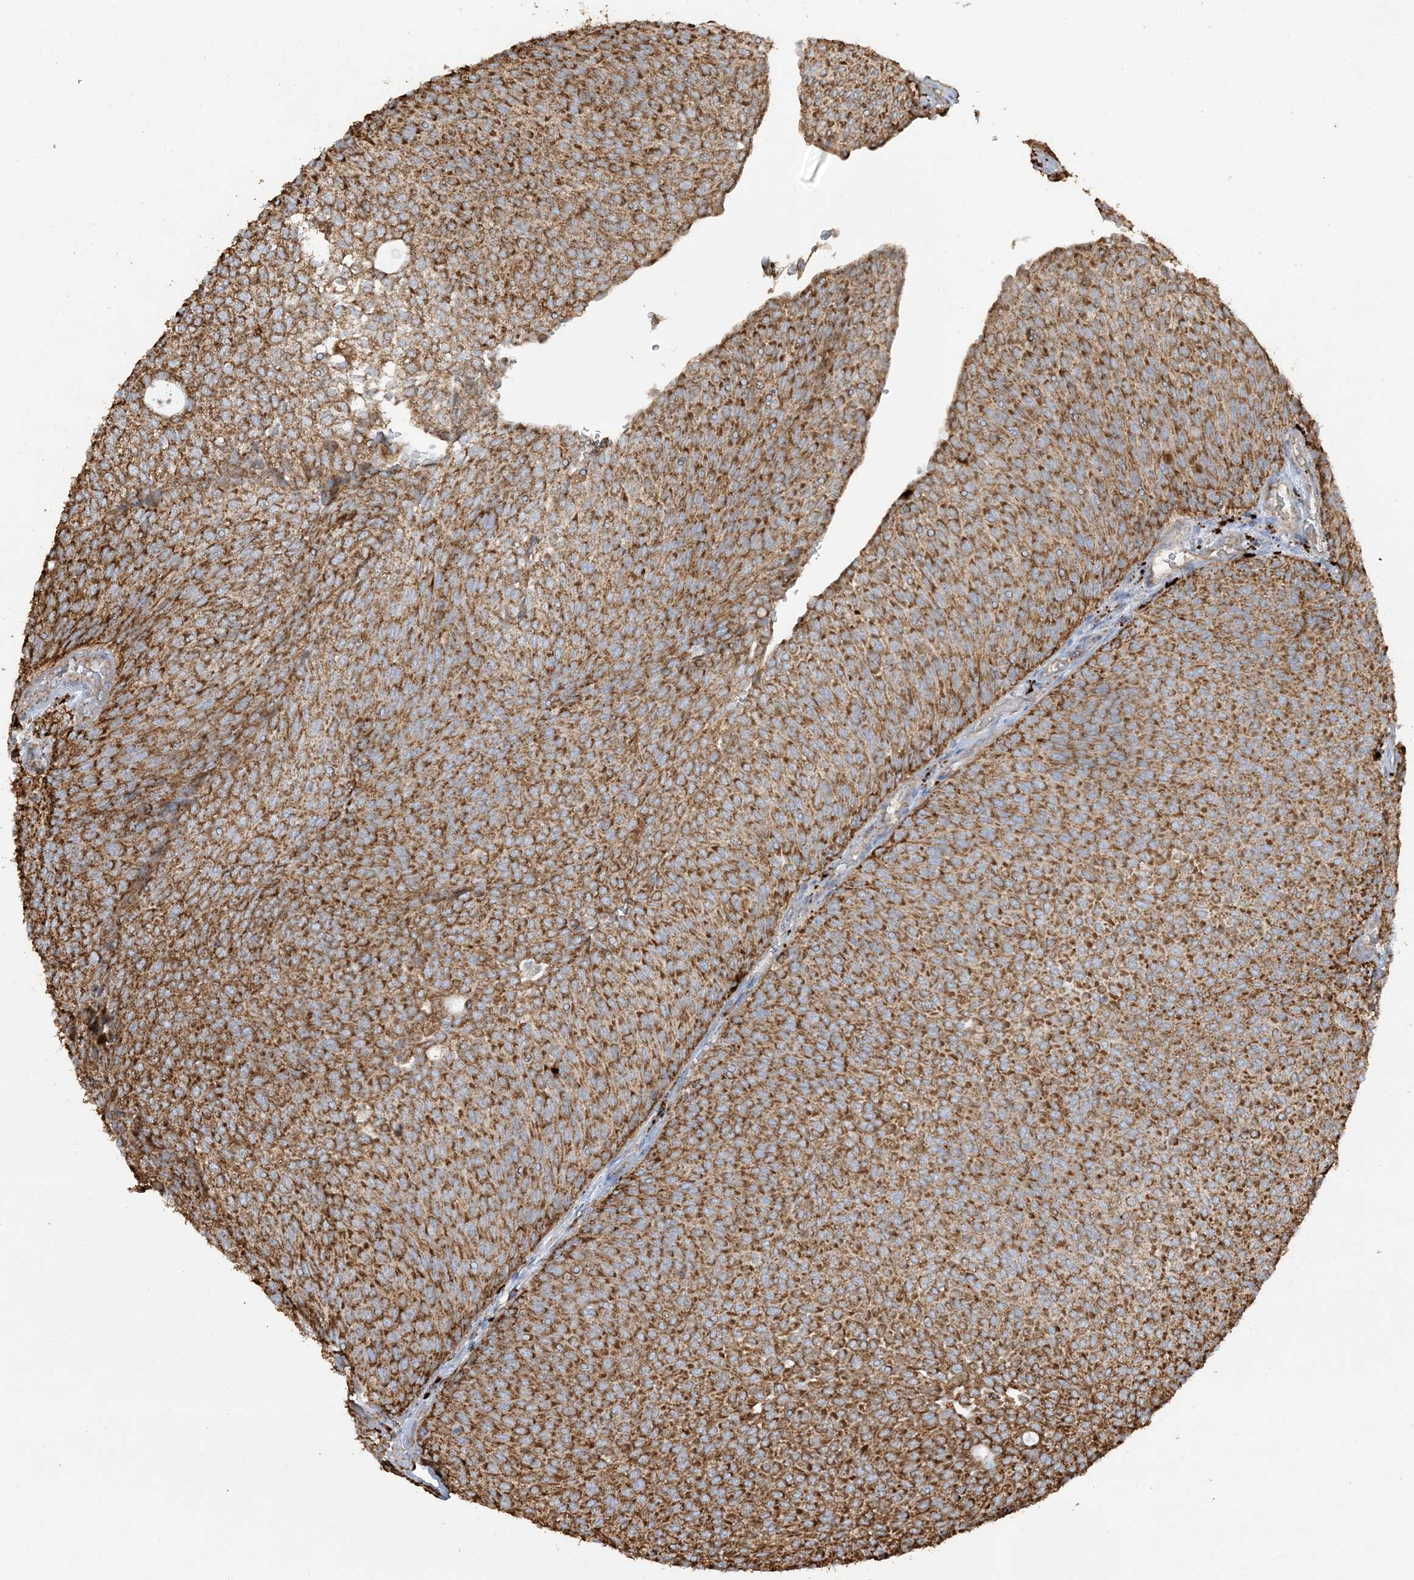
{"staining": {"intensity": "moderate", "quantity": ">75%", "location": "cytoplasmic/membranous"}, "tissue": "urothelial cancer", "cell_type": "Tumor cells", "image_type": "cancer", "snomed": [{"axis": "morphology", "description": "Urothelial carcinoma, Low grade"}, {"axis": "topography", "description": "Urinary bladder"}], "caption": "About >75% of tumor cells in urothelial cancer exhibit moderate cytoplasmic/membranous protein expression as visualized by brown immunohistochemical staining.", "gene": "AGA", "patient": {"sex": "female", "age": 79}}